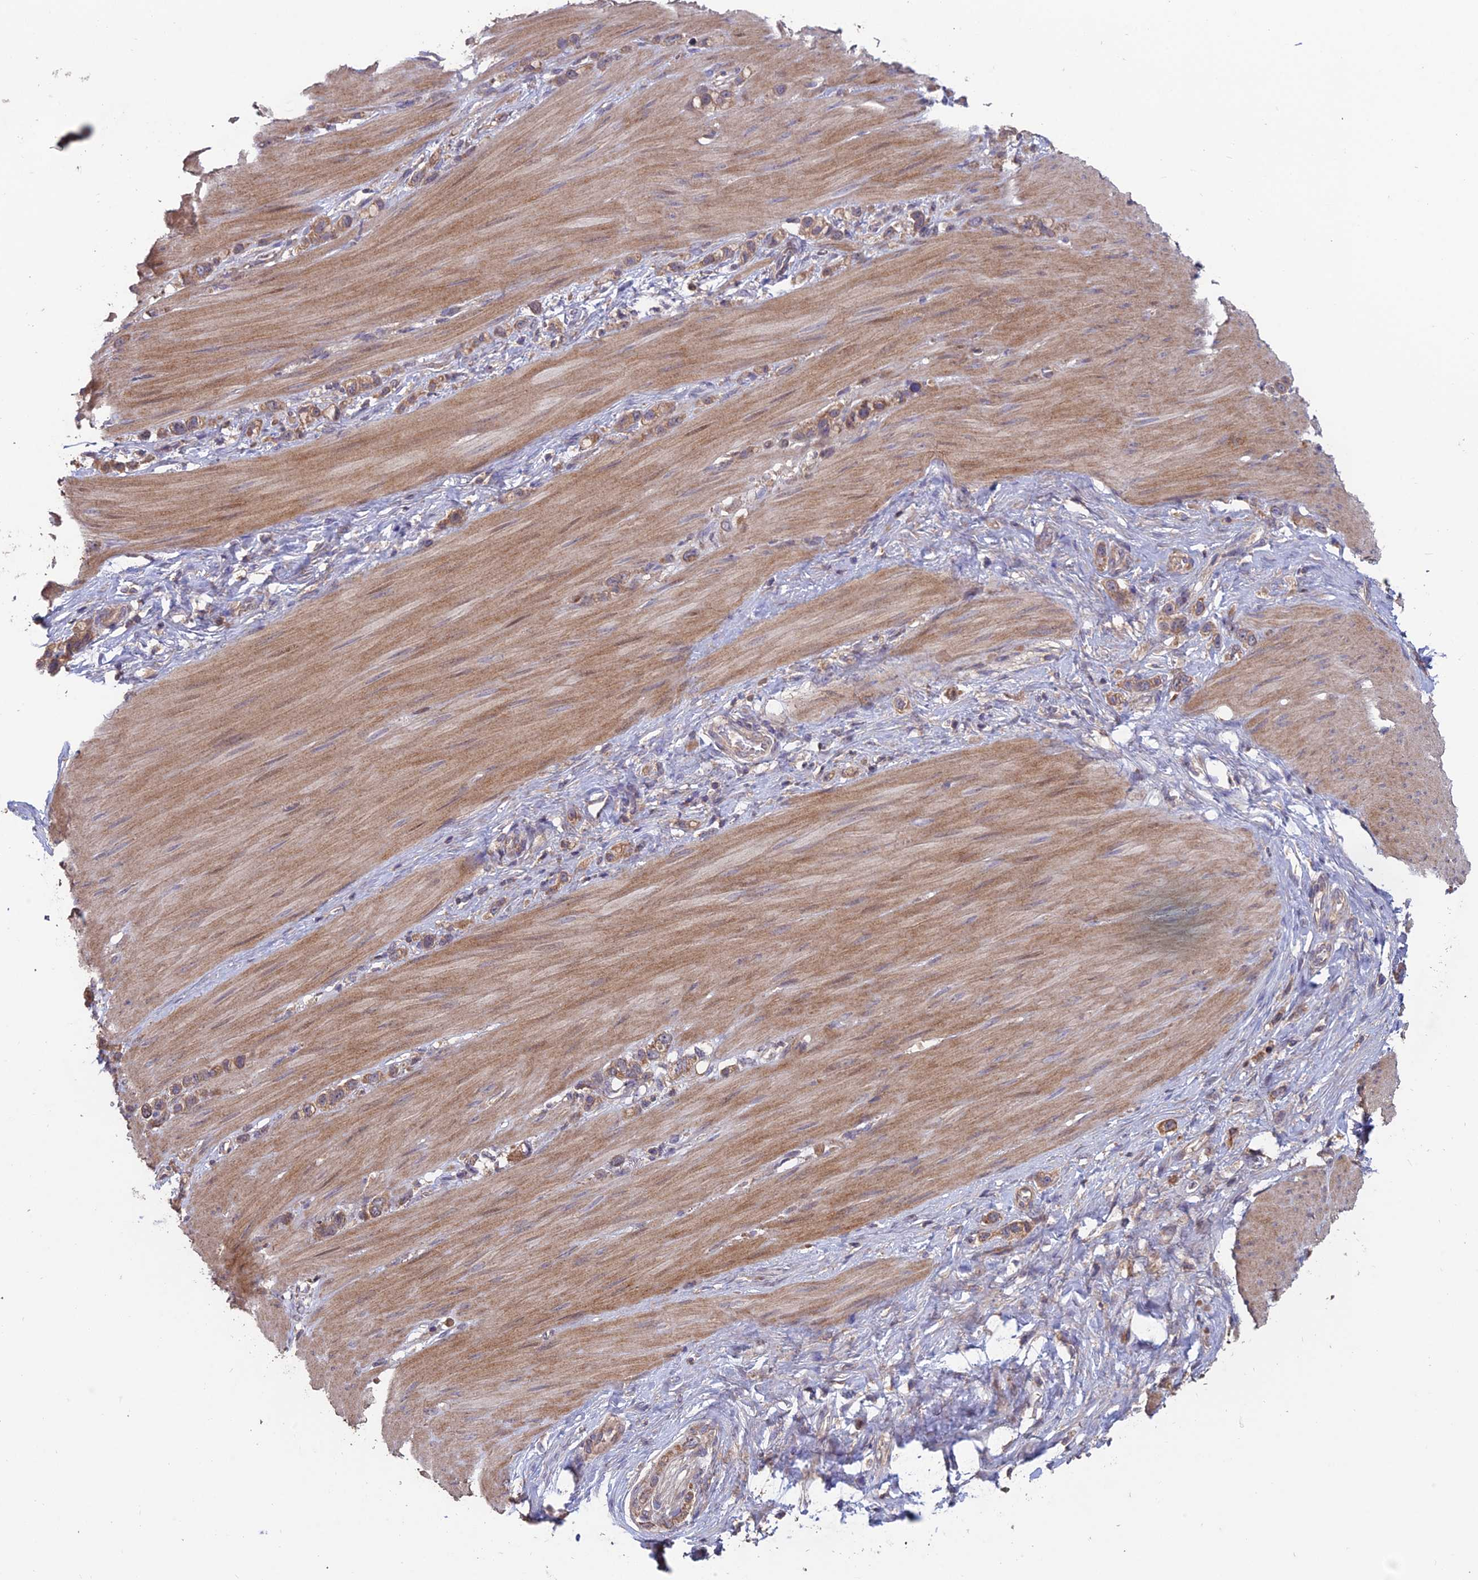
{"staining": {"intensity": "moderate", "quantity": ">75%", "location": "cytoplasmic/membranous"}, "tissue": "stomach cancer", "cell_type": "Tumor cells", "image_type": "cancer", "snomed": [{"axis": "morphology", "description": "Adenocarcinoma, NOS"}, {"axis": "topography", "description": "Stomach"}], "caption": "A high-resolution micrograph shows IHC staining of adenocarcinoma (stomach), which shows moderate cytoplasmic/membranous expression in about >75% of tumor cells.", "gene": "SHISA5", "patient": {"sex": "female", "age": 65}}